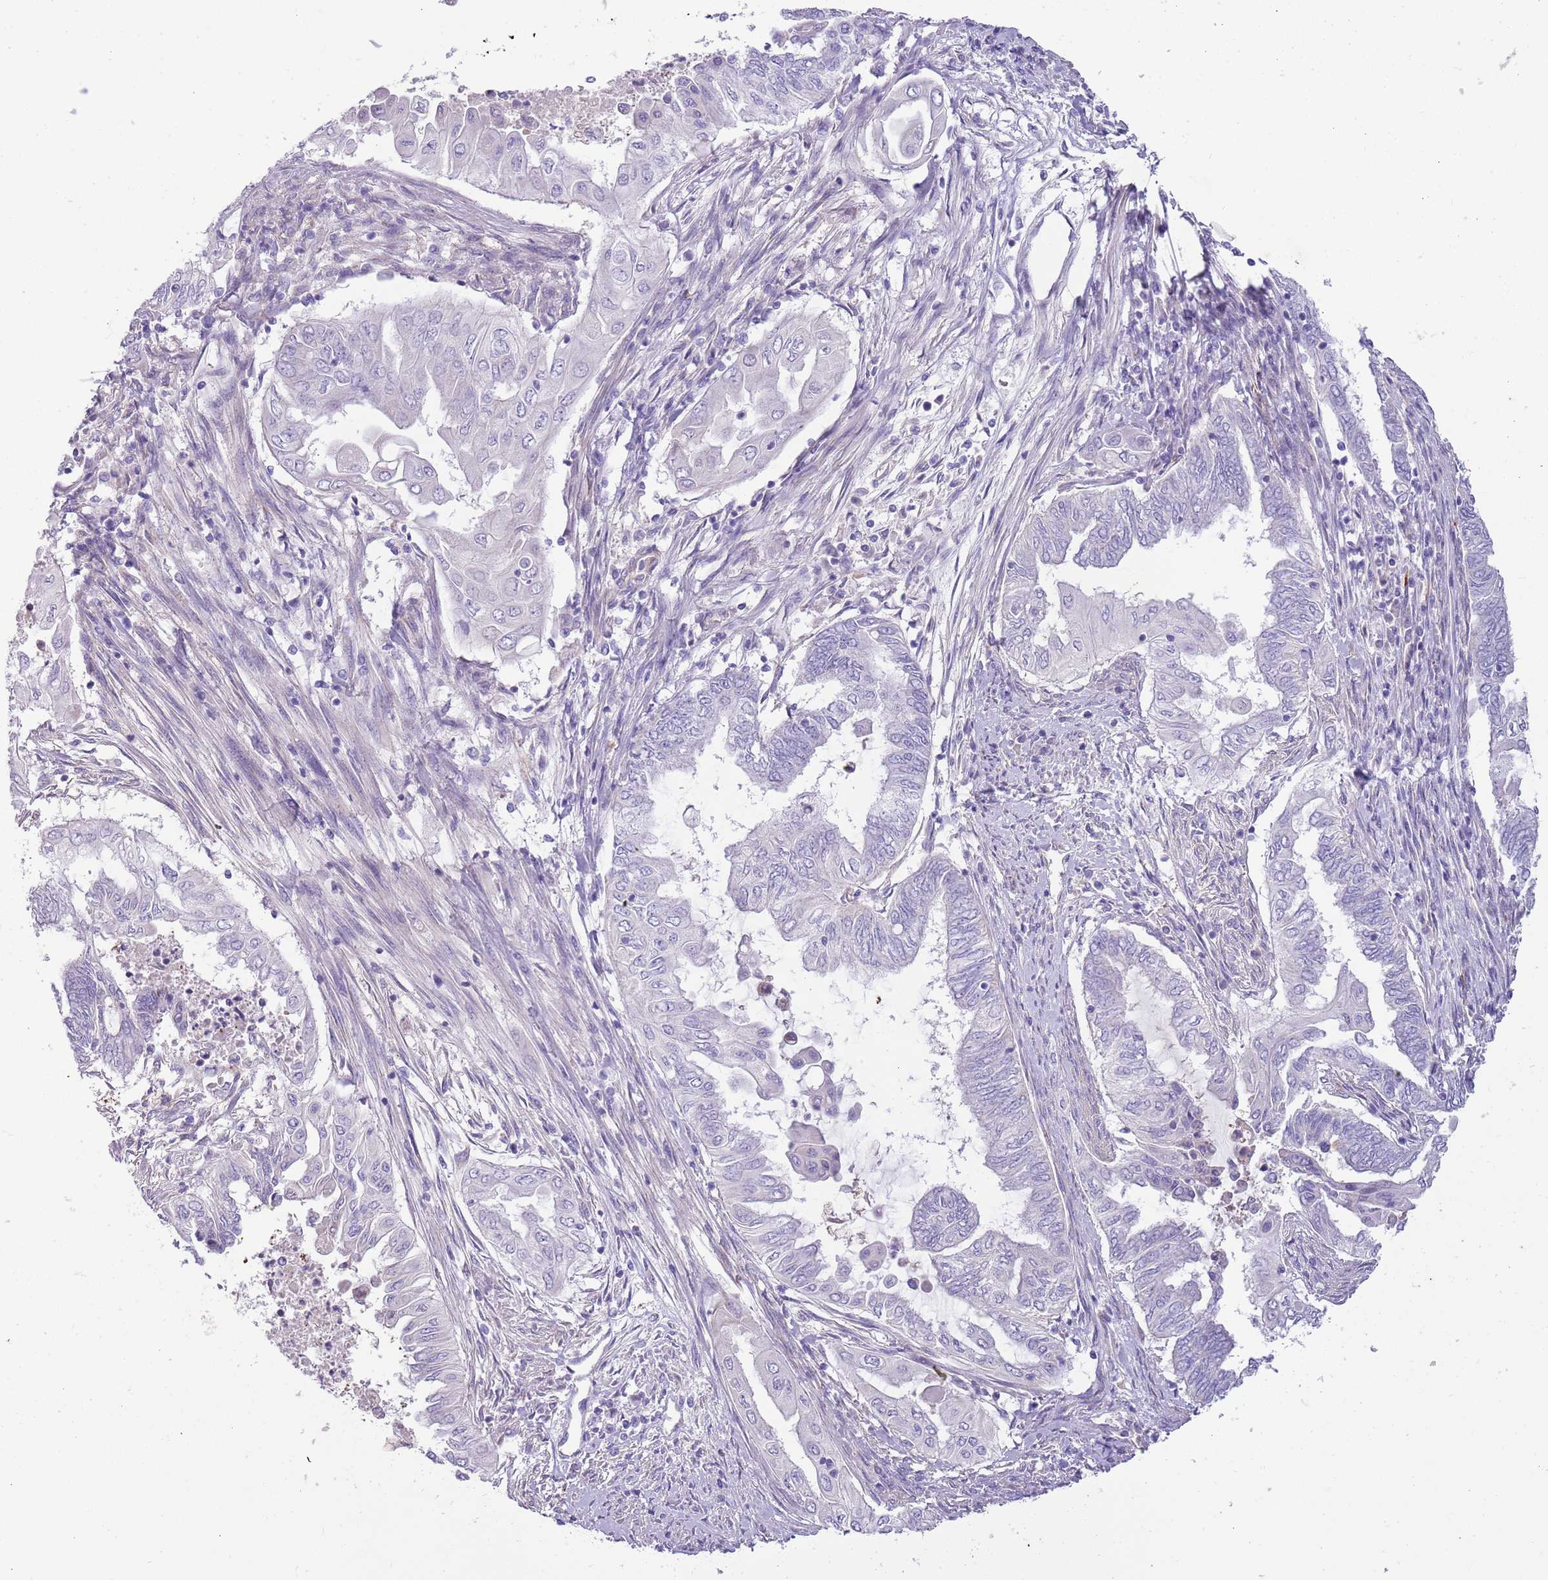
{"staining": {"intensity": "negative", "quantity": "none", "location": "none"}, "tissue": "endometrial cancer", "cell_type": "Tumor cells", "image_type": "cancer", "snomed": [{"axis": "morphology", "description": "Adenocarcinoma, NOS"}, {"axis": "topography", "description": "Uterus"}, {"axis": "topography", "description": "Endometrium"}], "caption": "An image of human adenocarcinoma (endometrial) is negative for staining in tumor cells. The staining is performed using DAB (3,3'-diaminobenzidine) brown chromogen with nuclei counter-stained in using hematoxylin.", "gene": "RNF222", "patient": {"sex": "female", "age": 70}}